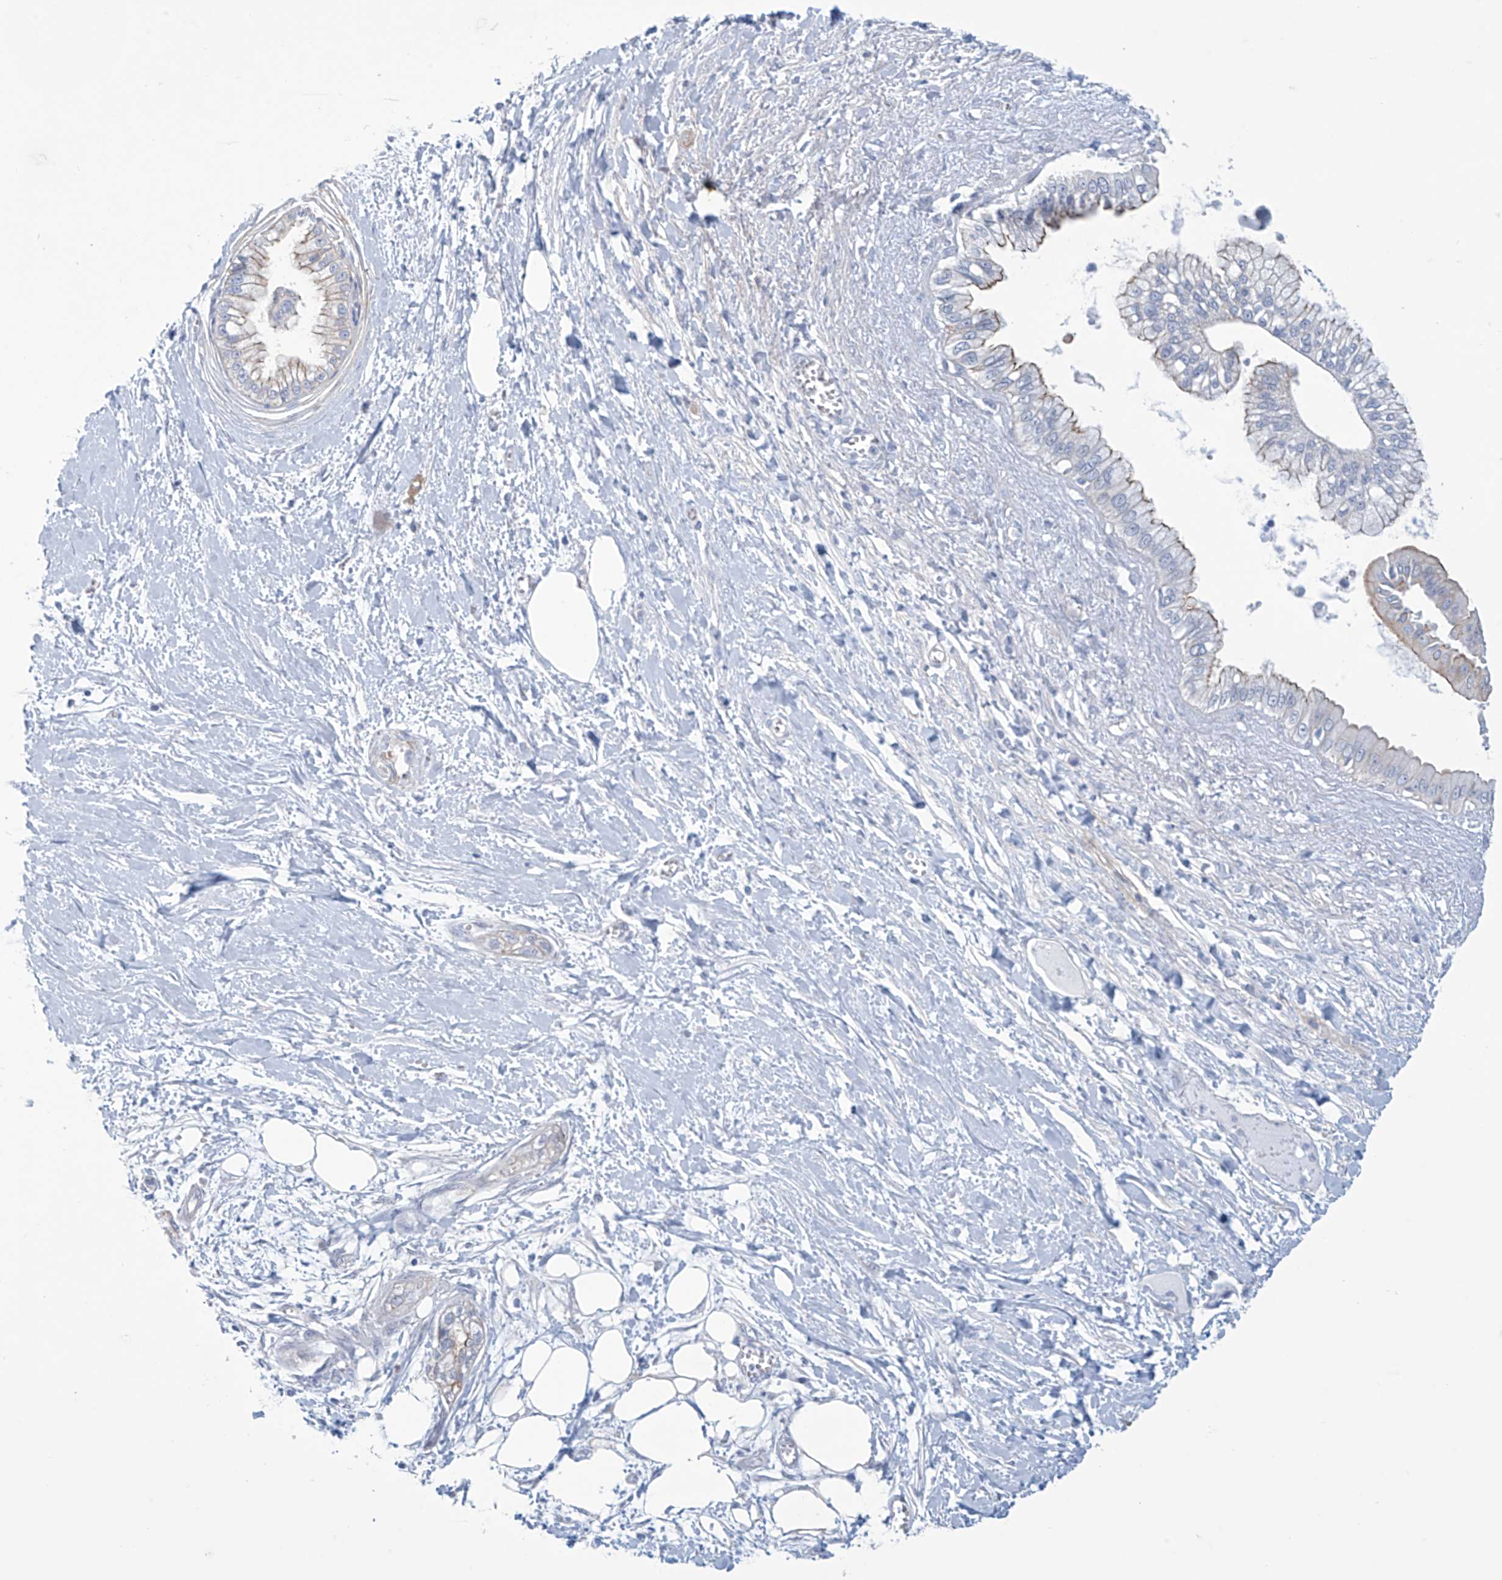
{"staining": {"intensity": "moderate", "quantity": "<25%", "location": "cytoplasmic/membranous"}, "tissue": "pancreatic cancer", "cell_type": "Tumor cells", "image_type": "cancer", "snomed": [{"axis": "morphology", "description": "Adenocarcinoma, NOS"}, {"axis": "topography", "description": "Pancreas"}], "caption": "Immunohistochemical staining of pancreatic cancer reveals moderate cytoplasmic/membranous protein staining in approximately <25% of tumor cells.", "gene": "ABHD13", "patient": {"sex": "male", "age": 68}}